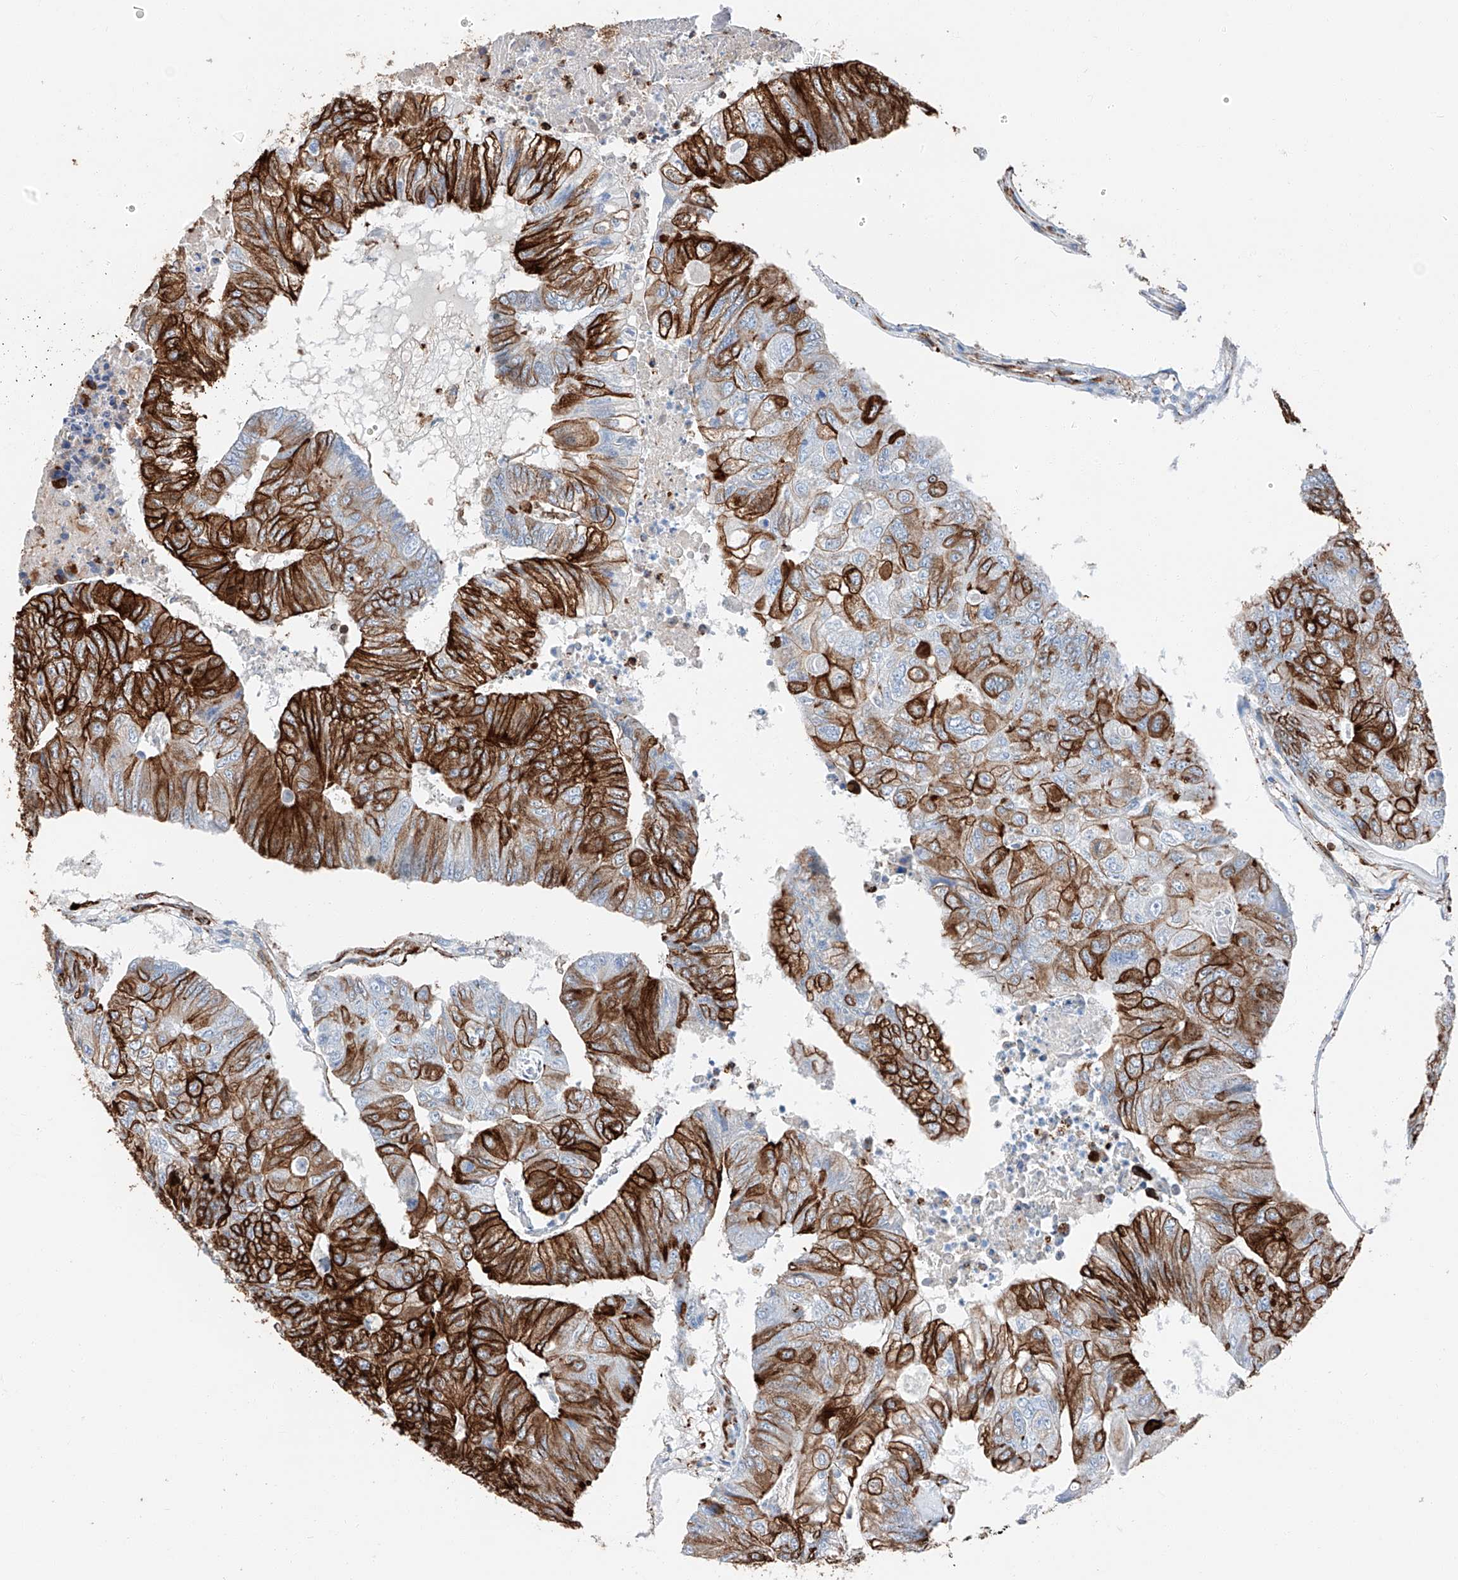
{"staining": {"intensity": "strong", "quantity": ">75%", "location": "cytoplasmic/membranous"}, "tissue": "colorectal cancer", "cell_type": "Tumor cells", "image_type": "cancer", "snomed": [{"axis": "morphology", "description": "Adenocarcinoma, NOS"}, {"axis": "topography", "description": "Colon"}], "caption": "DAB immunohistochemical staining of human colorectal cancer reveals strong cytoplasmic/membranous protein expression in approximately >75% of tumor cells.", "gene": "ZNF804A", "patient": {"sex": "female", "age": 67}}